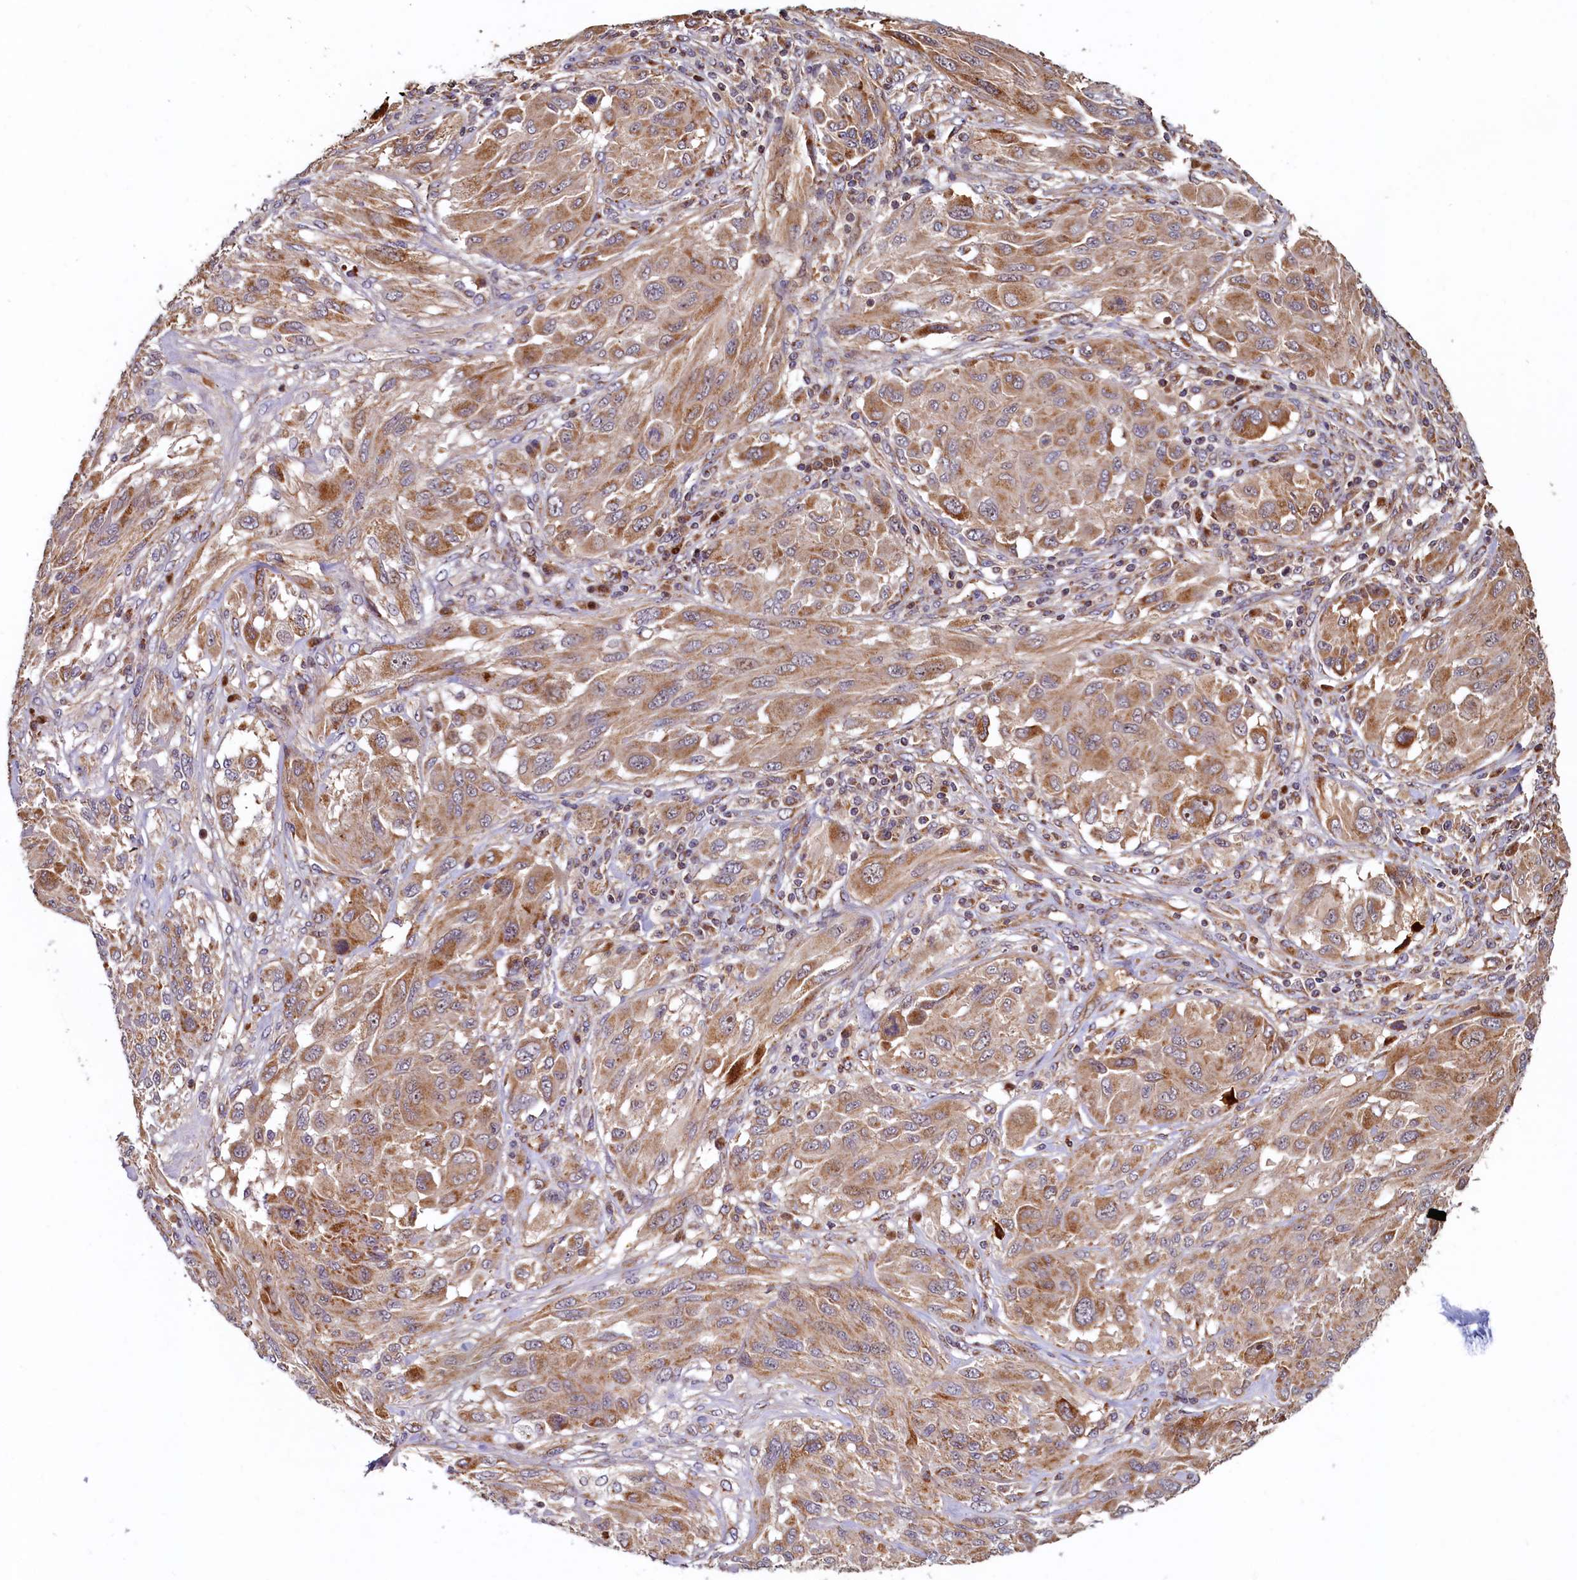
{"staining": {"intensity": "moderate", "quantity": ">75%", "location": "cytoplasmic/membranous"}, "tissue": "melanoma", "cell_type": "Tumor cells", "image_type": "cancer", "snomed": [{"axis": "morphology", "description": "Malignant melanoma, NOS"}, {"axis": "topography", "description": "Skin"}], "caption": "DAB immunohistochemical staining of human malignant melanoma reveals moderate cytoplasmic/membranous protein staining in approximately >75% of tumor cells.", "gene": "NCKAP5L", "patient": {"sex": "female", "age": 91}}